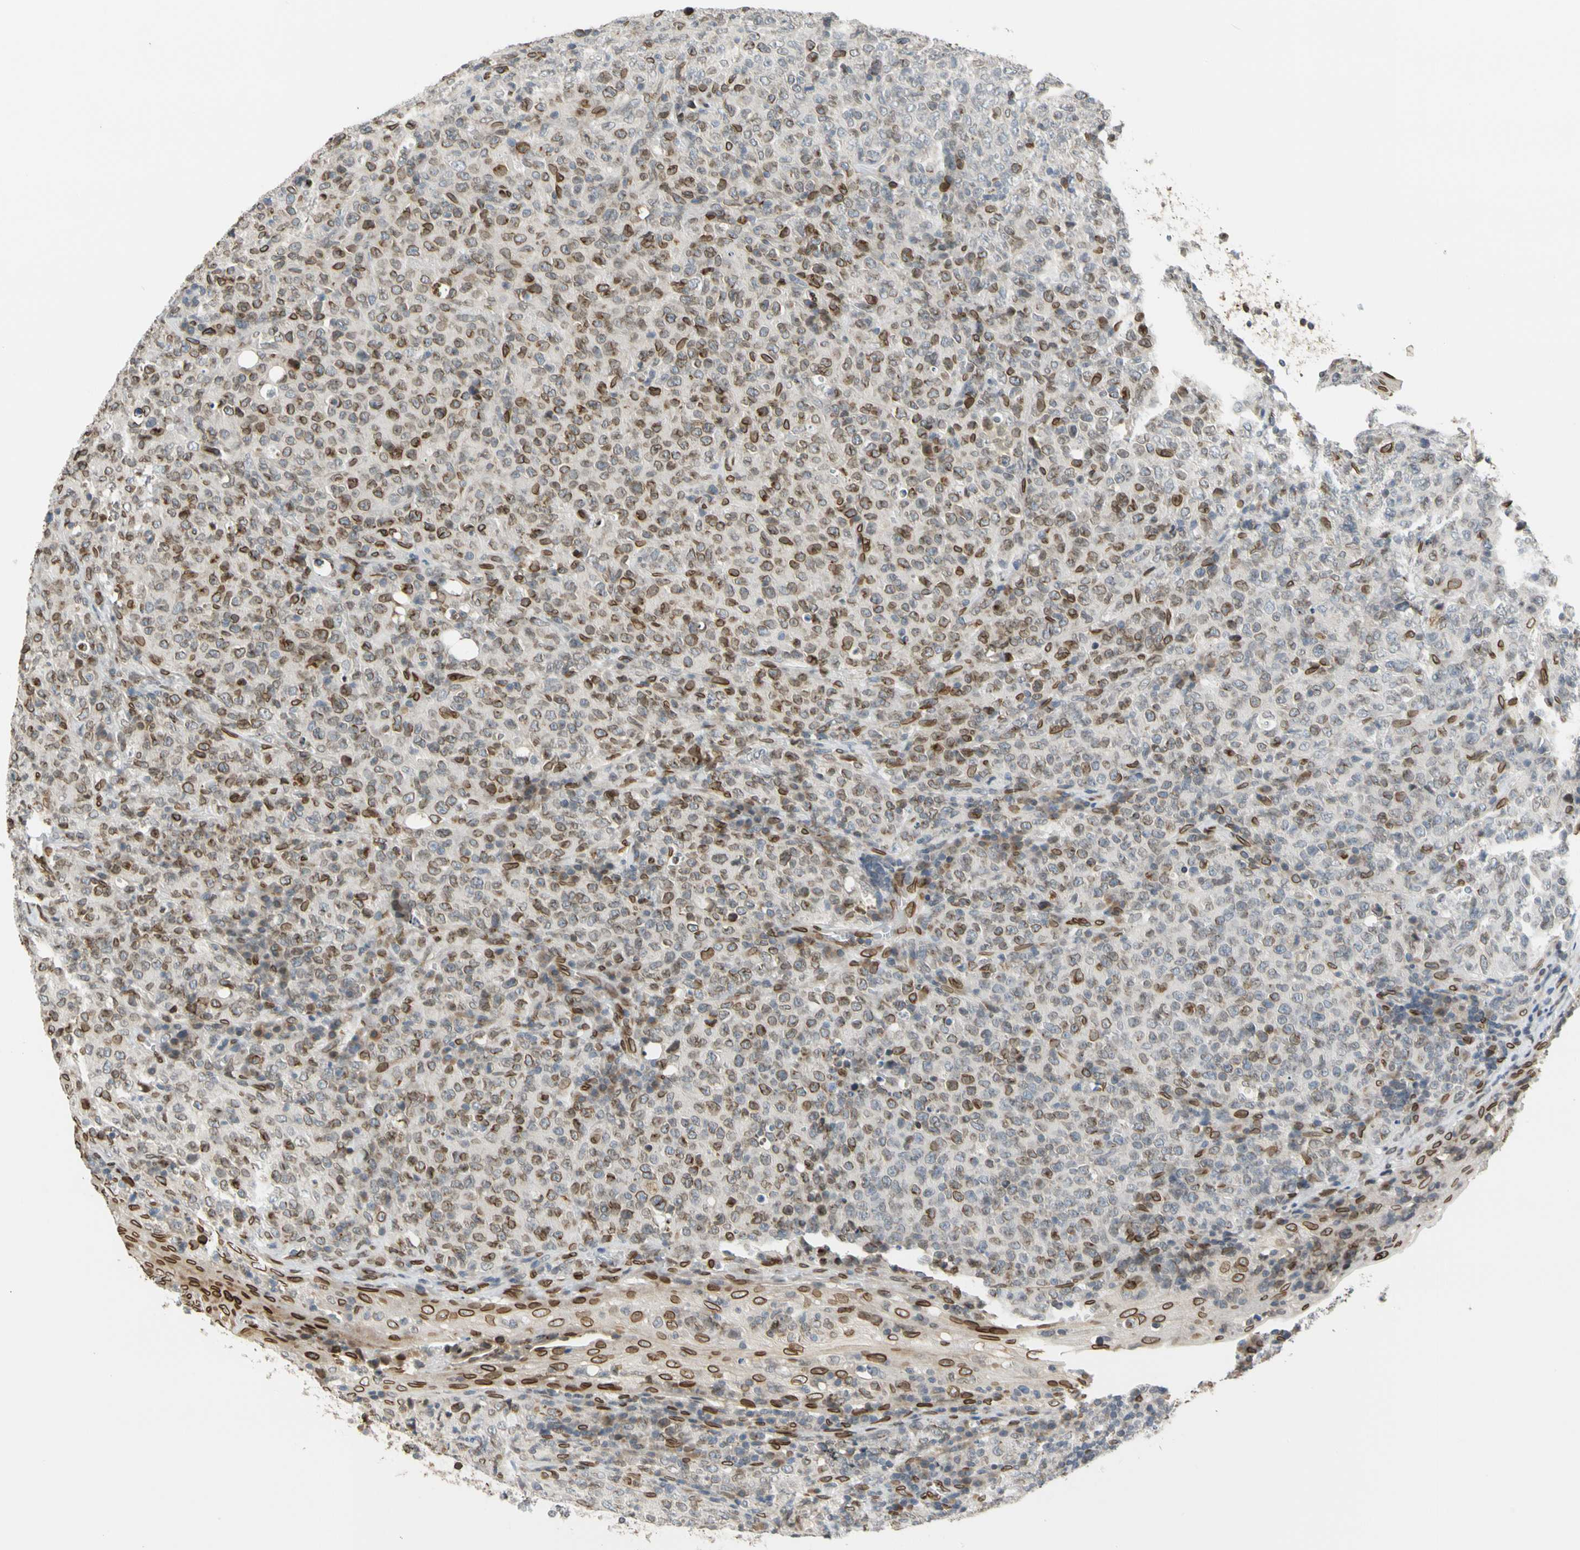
{"staining": {"intensity": "moderate", "quantity": "25%-75%", "location": "cytoplasmic/membranous,nuclear"}, "tissue": "lymphoma", "cell_type": "Tumor cells", "image_type": "cancer", "snomed": [{"axis": "morphology", "description": "Malignant lymphoma, non-Hodgkin's type, High grade"}, {"axis": "topography", "description": "Tonsil"}], "caption": "IHC of malignant lymphoma, non-Hodgkin's type (high-grade) exhibits medium levels of moderate cytoplasmic/membranous and nuclear expression in about 25%-75% of tumor cells.", "gene": "SUN1", "patient": {"sex": "female", "age": 36}}